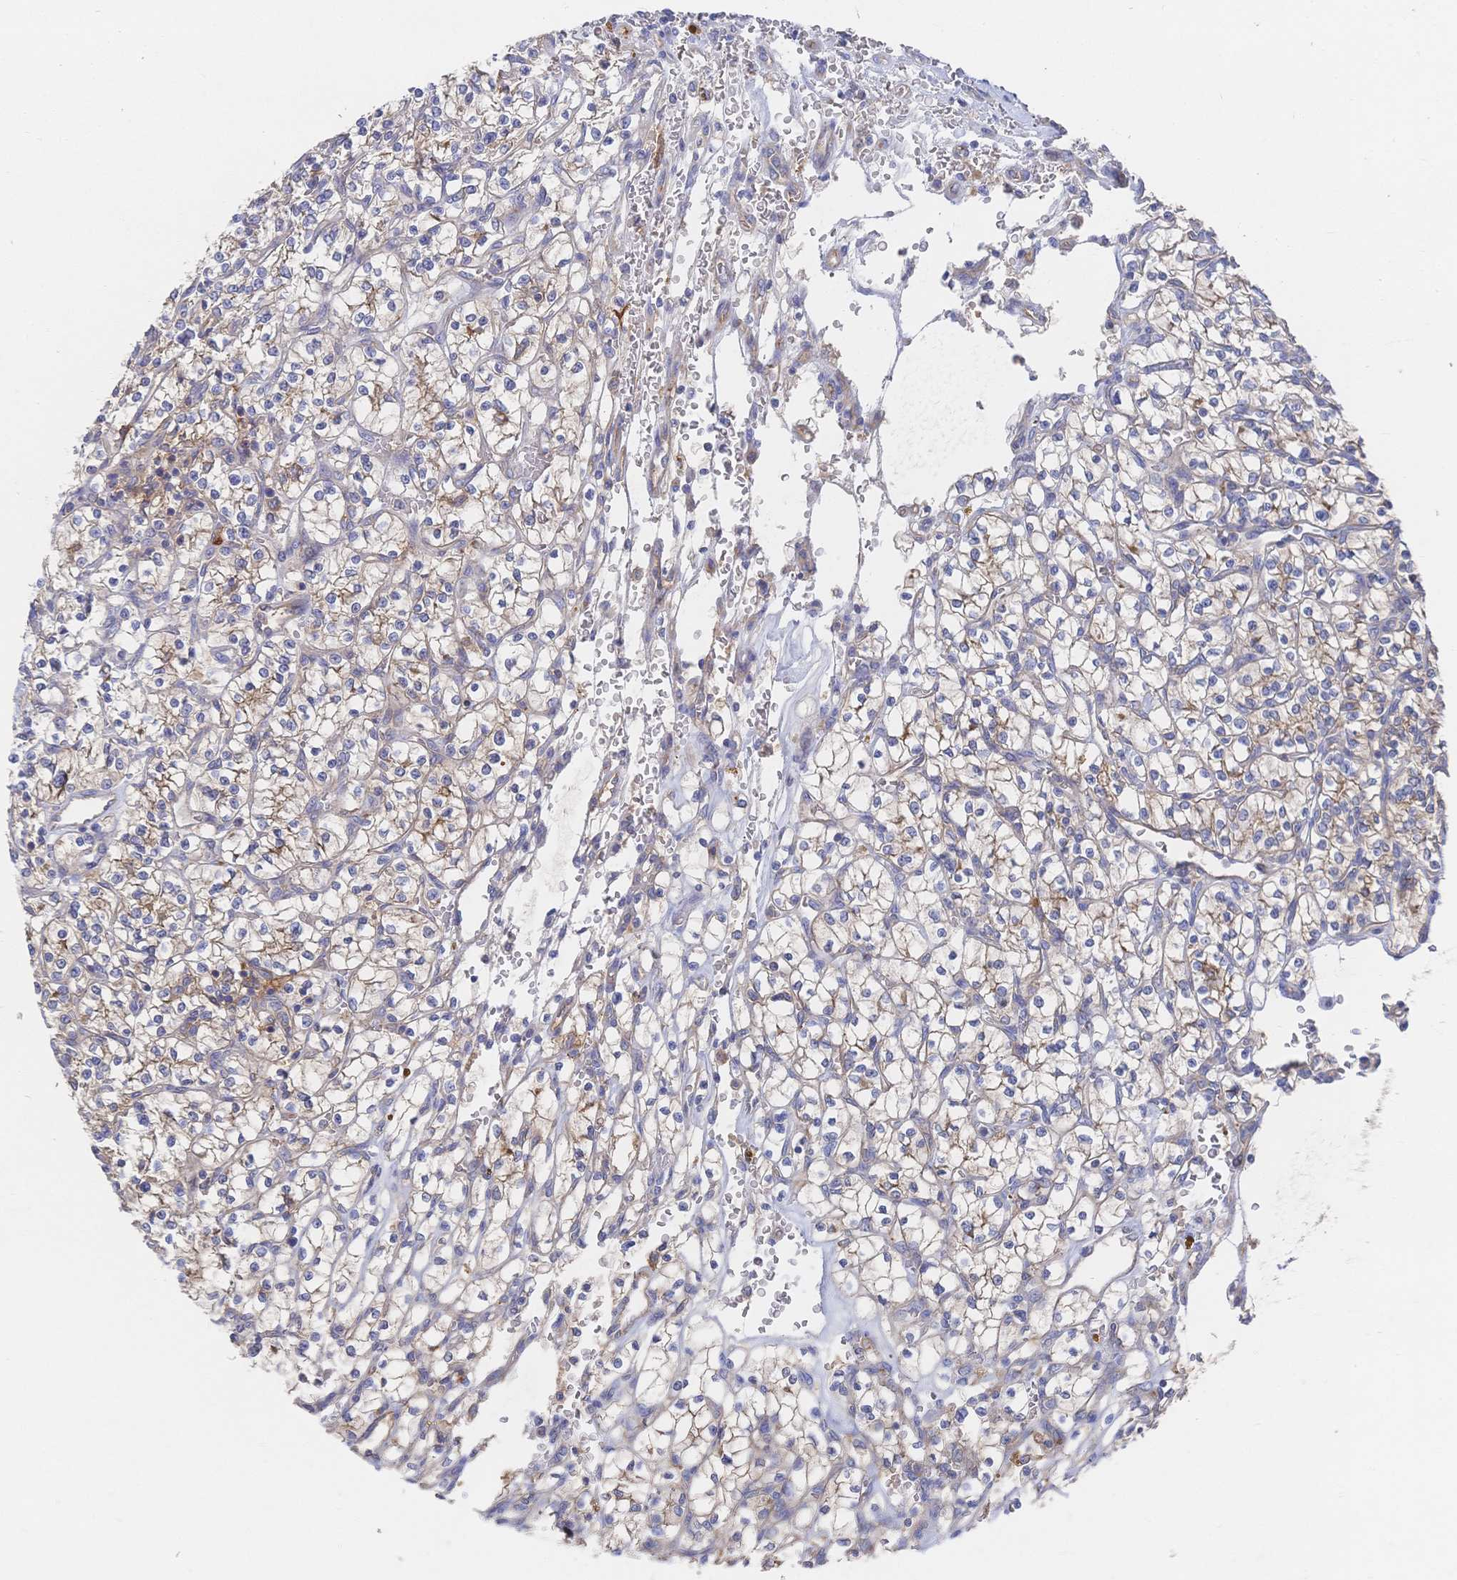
{"staining": {"intensity": "weak", "quantity": ">75%", "location": "cytoplasmic/membranous"}, "tissue": "renal cancer", "cell_type": "Tumor cells", "image_type": "cancer", "snomed": [{"axis": "morphology", "description": "Adenocarcinoma, NOS"}, {"axis": "topography", "description": "Kidney"}], "caption": "Renal adenocarcinoma stained for a protein (brown) shows weak cytoplasmic/membranous positive staining in about >75% of tumor cells.", "gene": "F11R", "patient": {"sex": "female", "age": 64}}